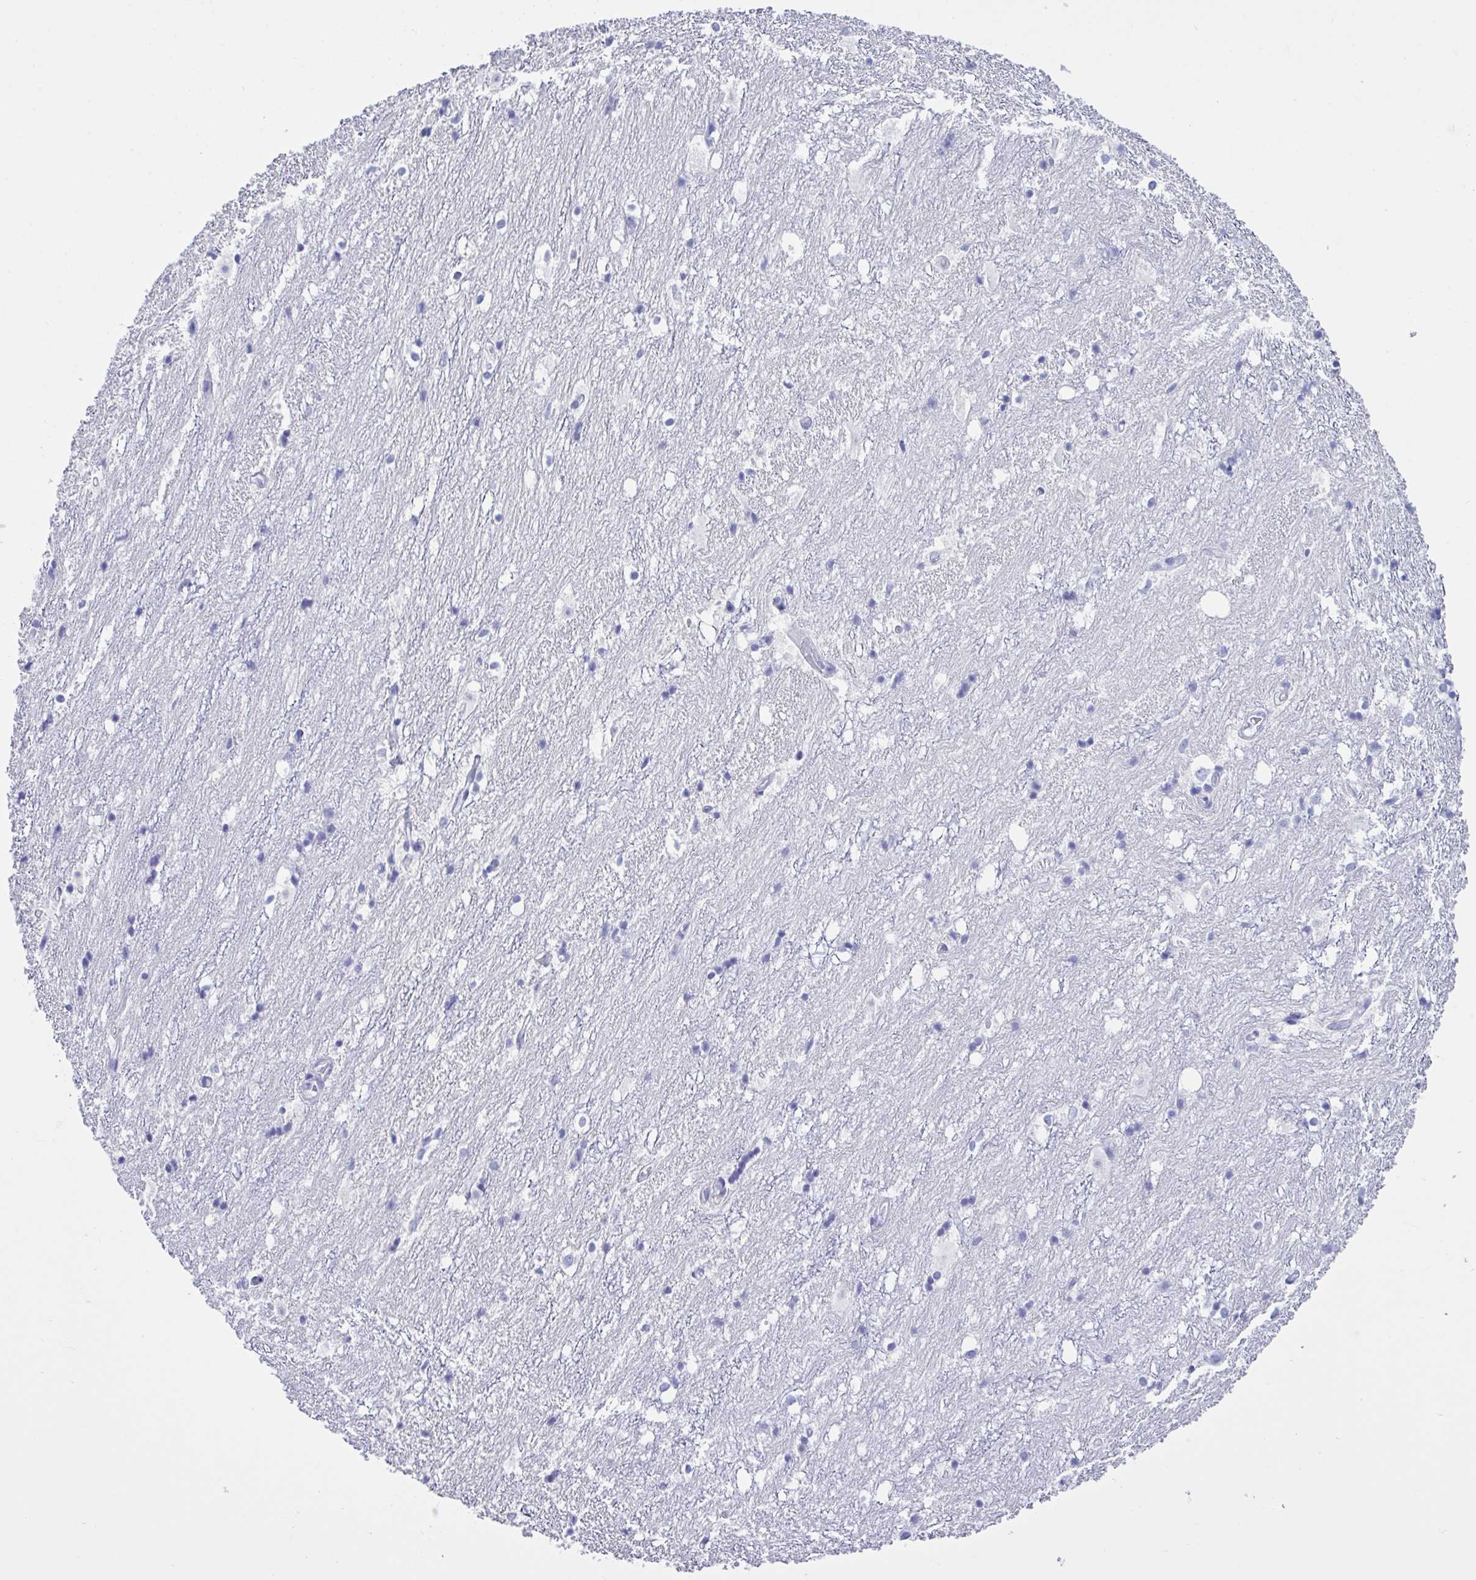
{"staining": {"intensity": "negative", "quantity": "none", "location": "none"}, "tissue": "hippocampus", "cell_type": "Glial cells", "image_type": "normal", "snomed": [{"axis": "morphology", "description": "Normal tissue, NOS"}, {"axis": "topography", "description": "Hippocampus"}], "caption": "An immunohistochemistry (IHC) histopathology image of normal hippocampus is shown. There is no staining in glial cells of hippocampus. Nuclei are stained in blue.", "gene": "BEX5", "patient": {"sex": "female", "age": 52}}